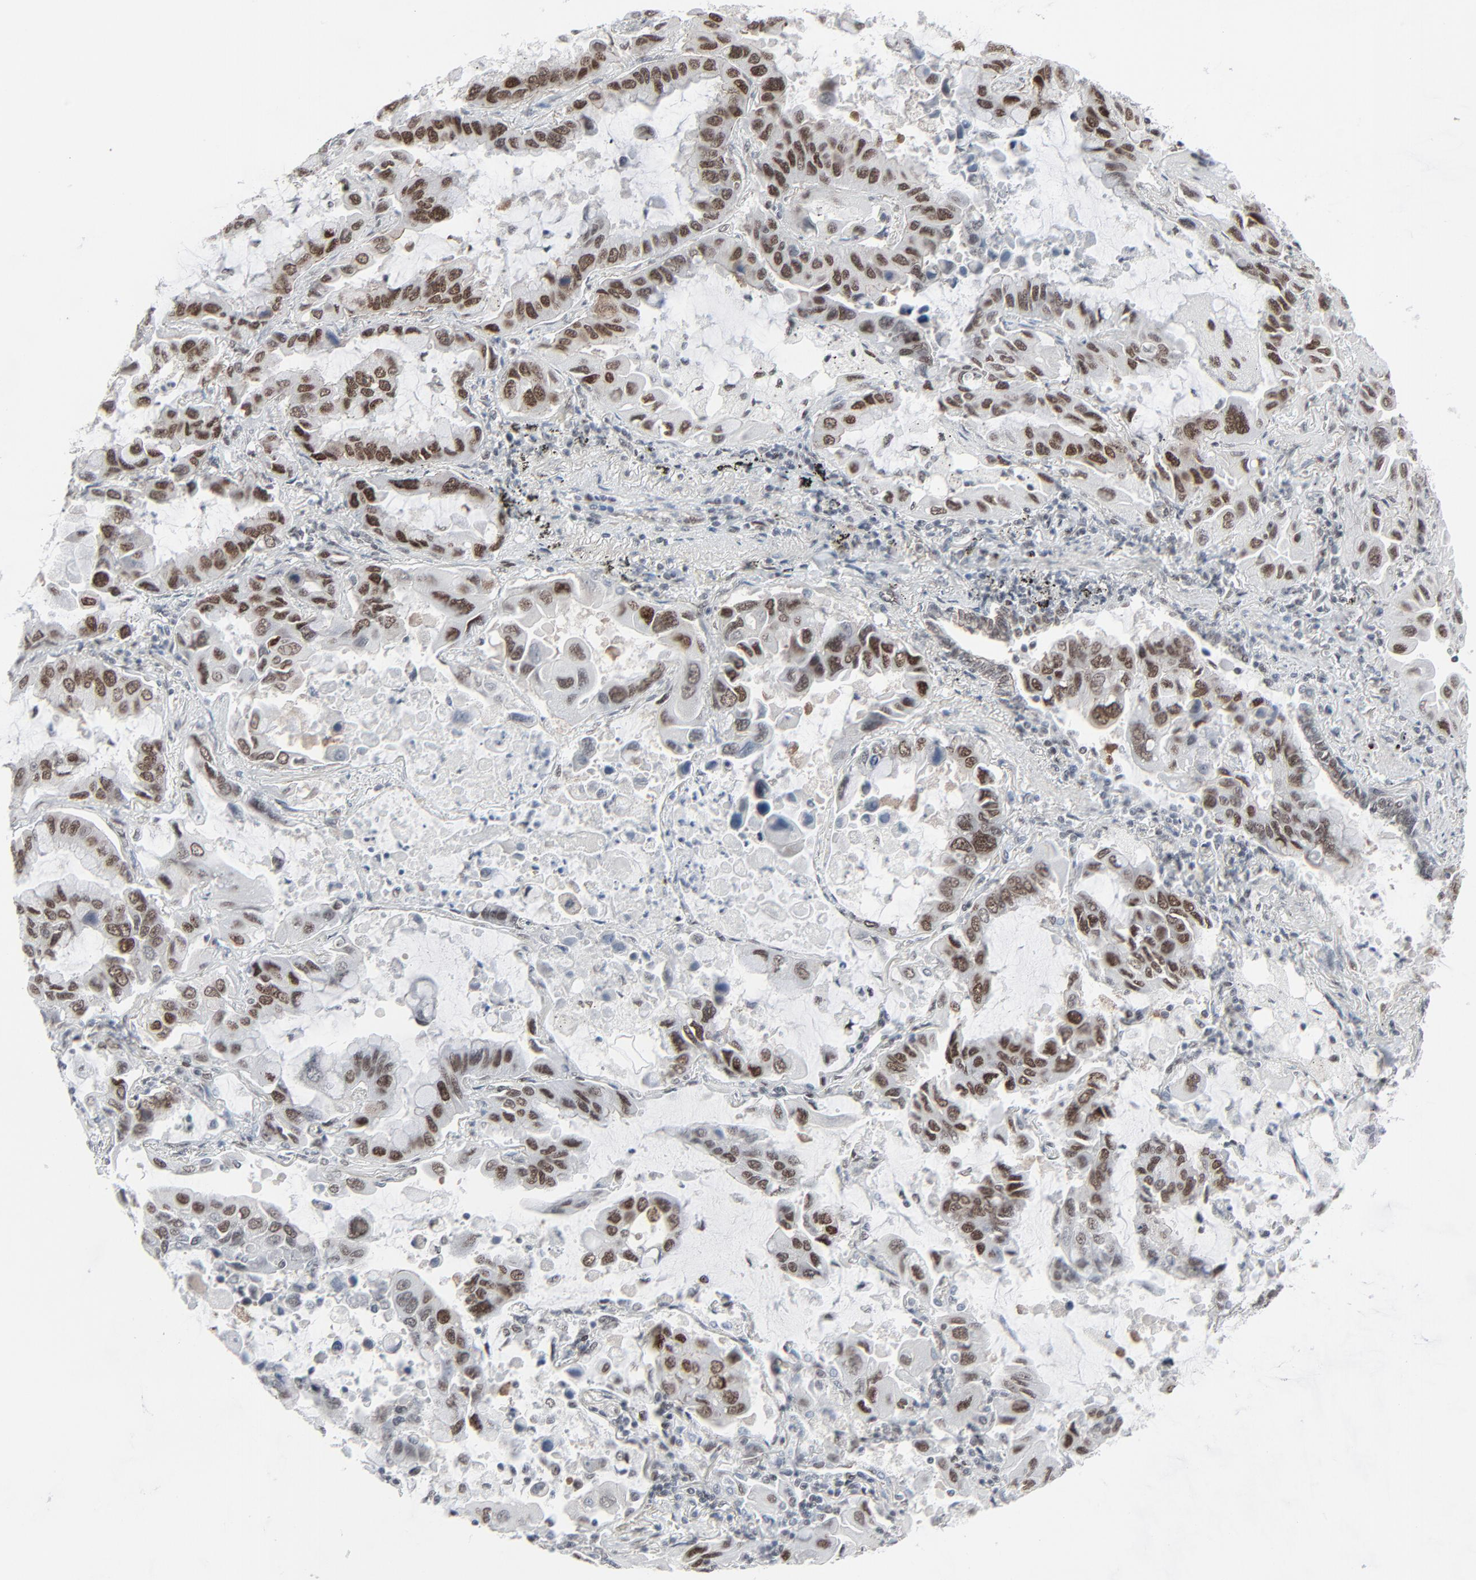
{"staining": {"intensity": "moderate", "quantity": ">75%", "location": "nuclear"}, "tissue": "lung cancer", "cell_type": "Tumor cells", "image_type": "cancer", "snomed": [{"axis": "morphology", "description": "Adenocarcinoma, NOS"}, {"axis": "topography", "description": "Lung"}], "caption": "Protein analysis of lung cancer (adenocarcinoma) tissue demonstrates moderate nuclear staining in about >75% of tumor cells.", "gene": "FBXO28", "patient": {"sex": "male", "age": 64}}